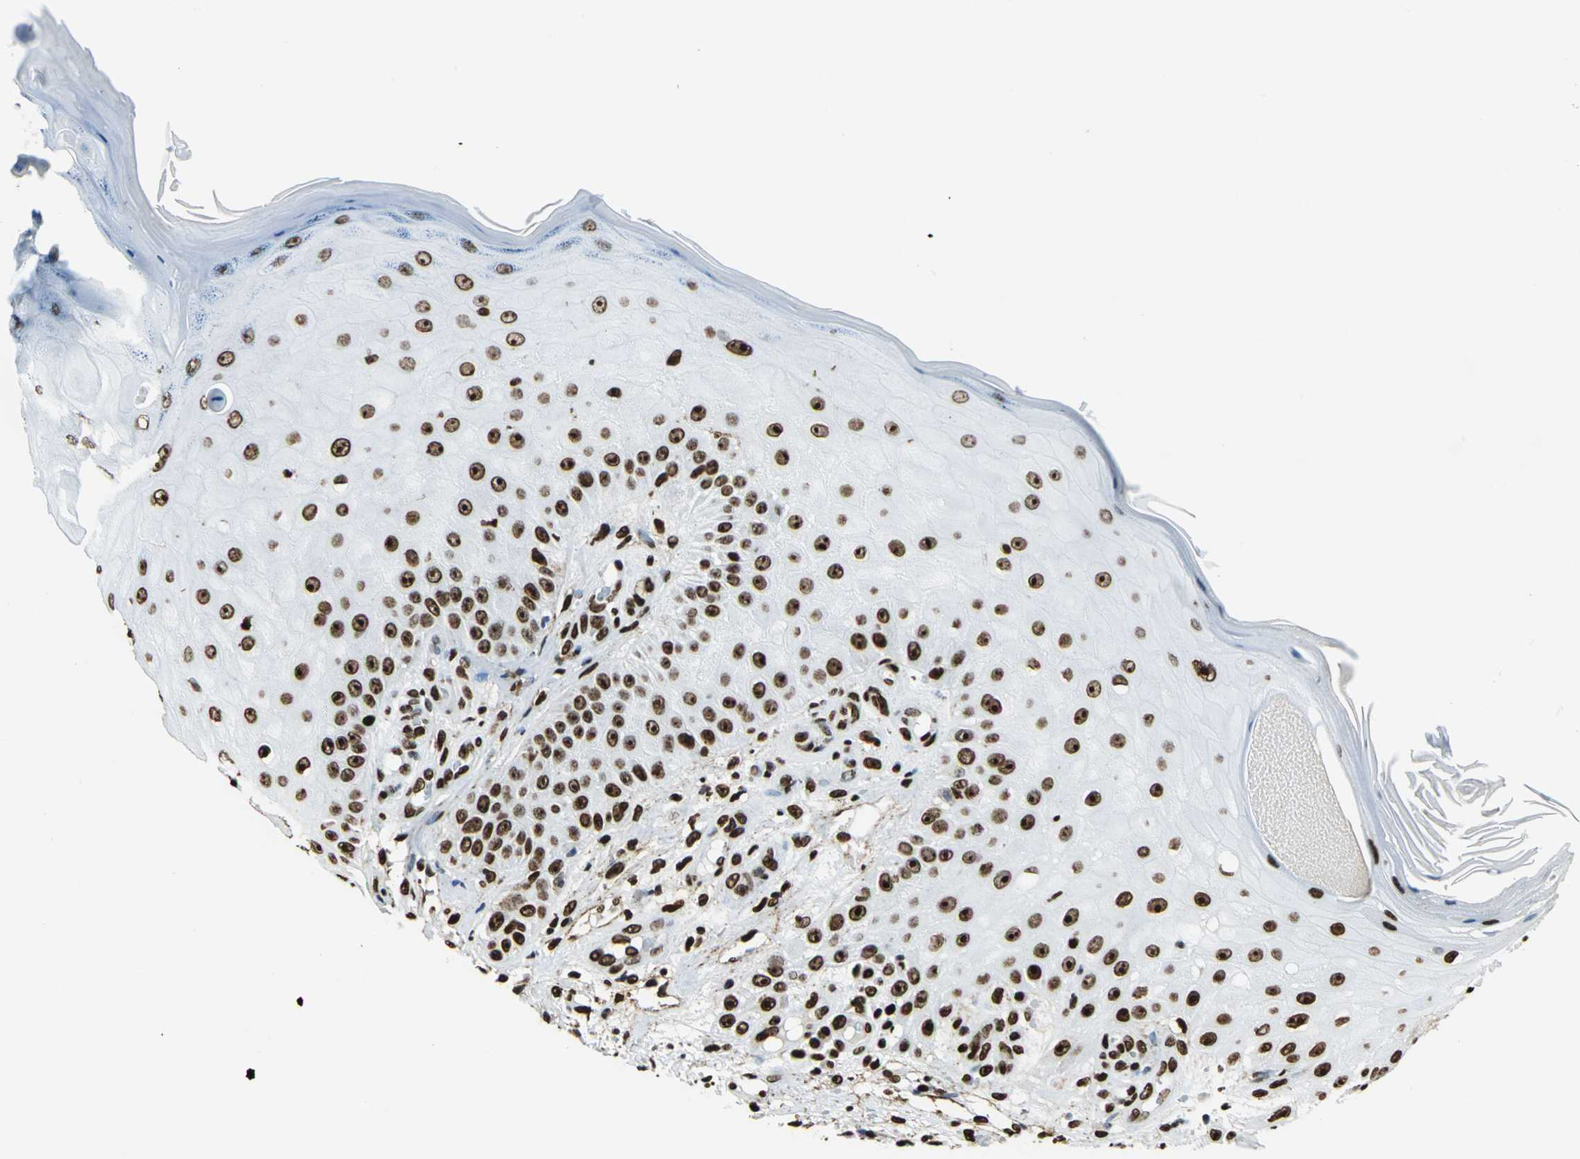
{"staining": {"intensity": "strong", "quantity": ">75%", "location": "nuclear"}, "tissue": "skin cancer", "cell_type": "Tumor cells", "image_type": "cancer", "snomed": [{"axis": "morphology", "description": "Squamous cell carcinoma, NOS"}, {"axis": "topography", "description": "Skin"}], "caption": "DAB (3,3'-diaminobenzidine) immunohistochemical staining of human skin cancer reveals strong nuclear protein expression in approximately >75% of tumor cells.", "gene": "APEX1", "patient": {"sex": "female", "age": 42}}